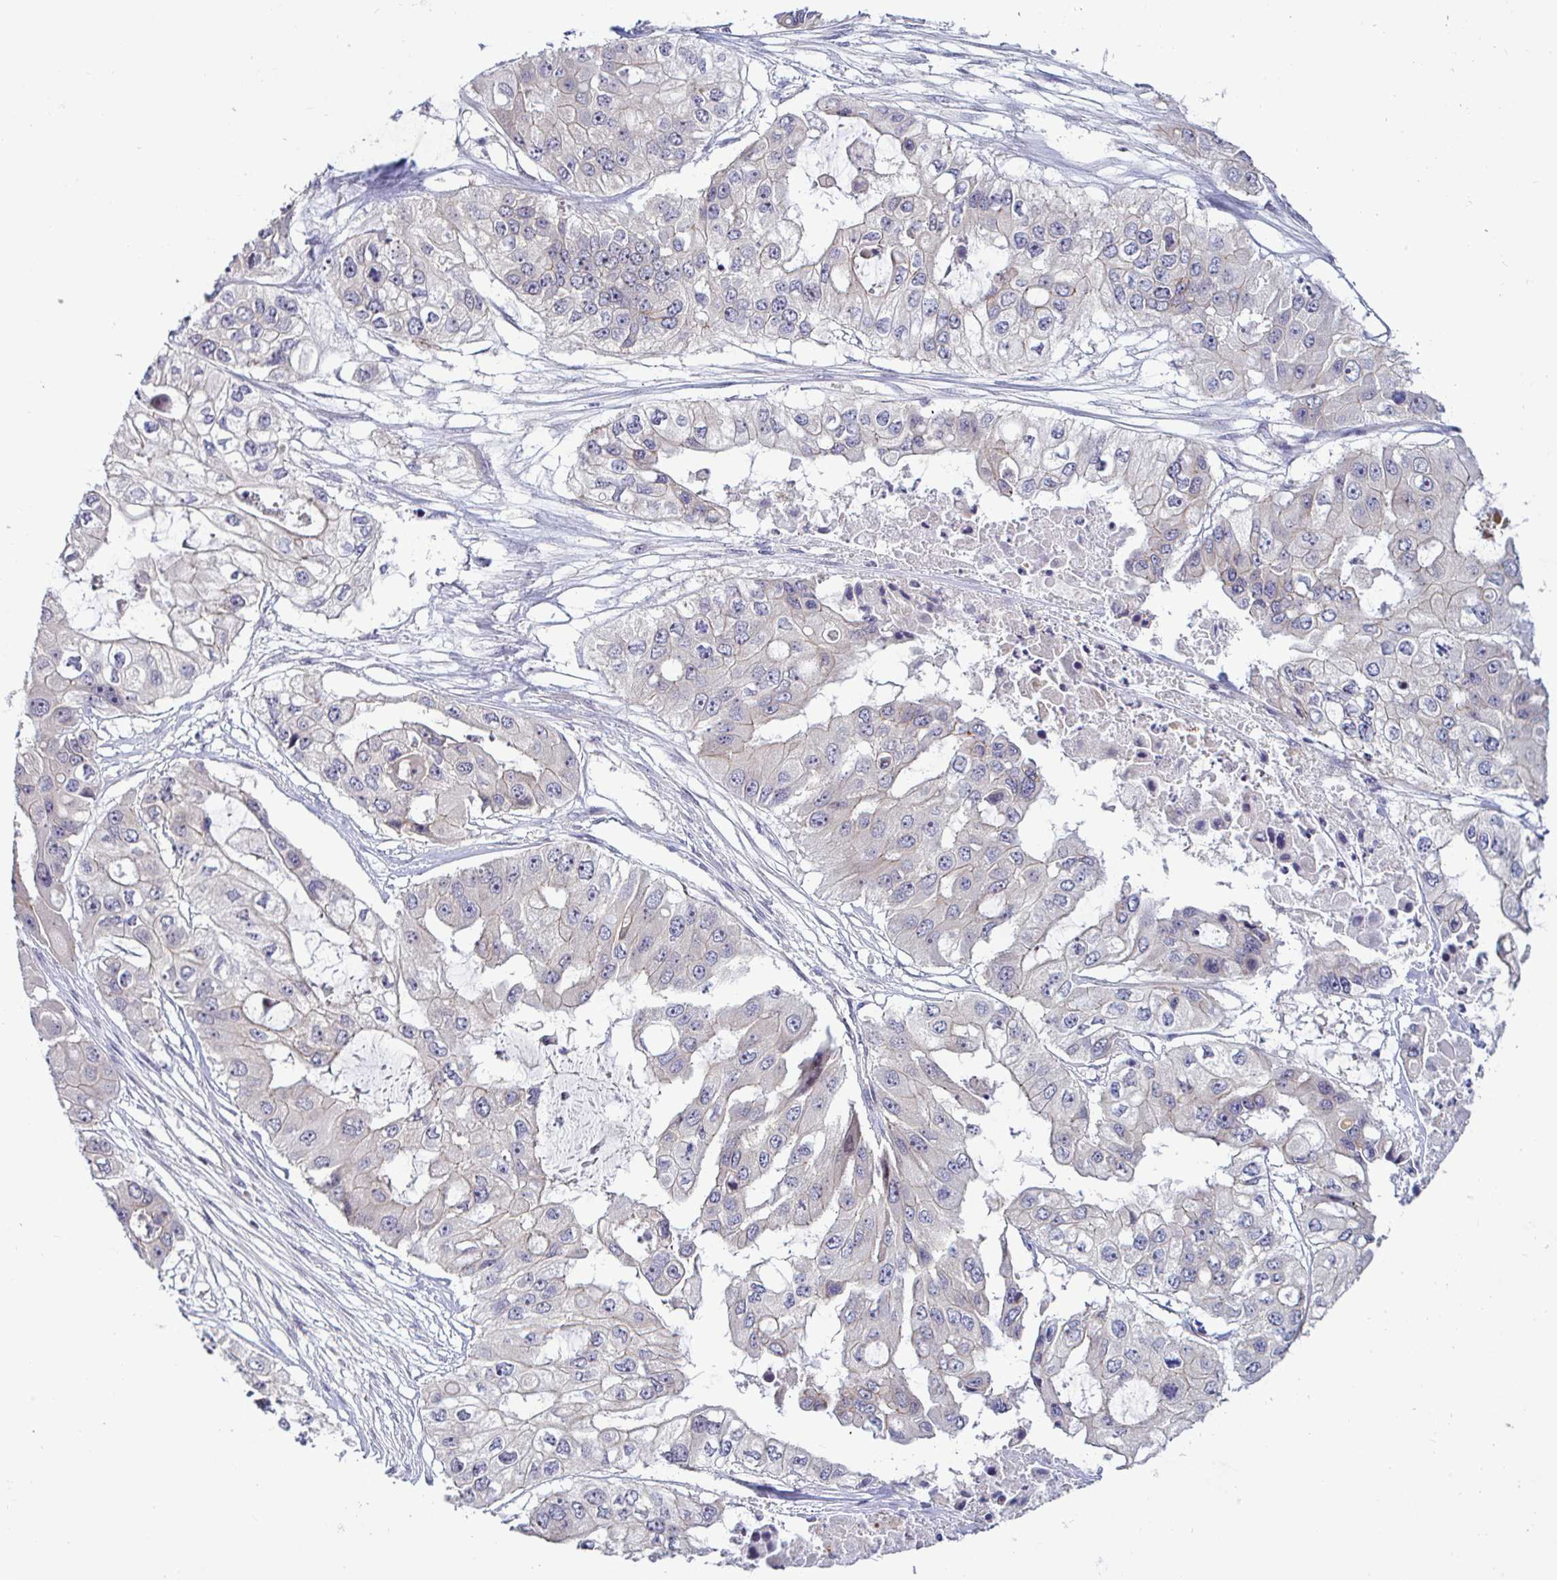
{"staining": {"intensity": "negative", "quantity": "none", "location": "none"}, "tissue": "ovarian cancer", "cell_type": "Tumor cells", "image_type": "cancer", "snomed": [{"axis": "morphology", "description": "Cystadenocarcinoma, serous, NOS"}, {"axis": "topography", "description": "Ovary"}], "caption": "Tumor cells show no significant staining in ovarian cancer (serous cystadenocarcinoma).", "gene": "GSTM1", "patient": {"sex": "female", "age": 56}}